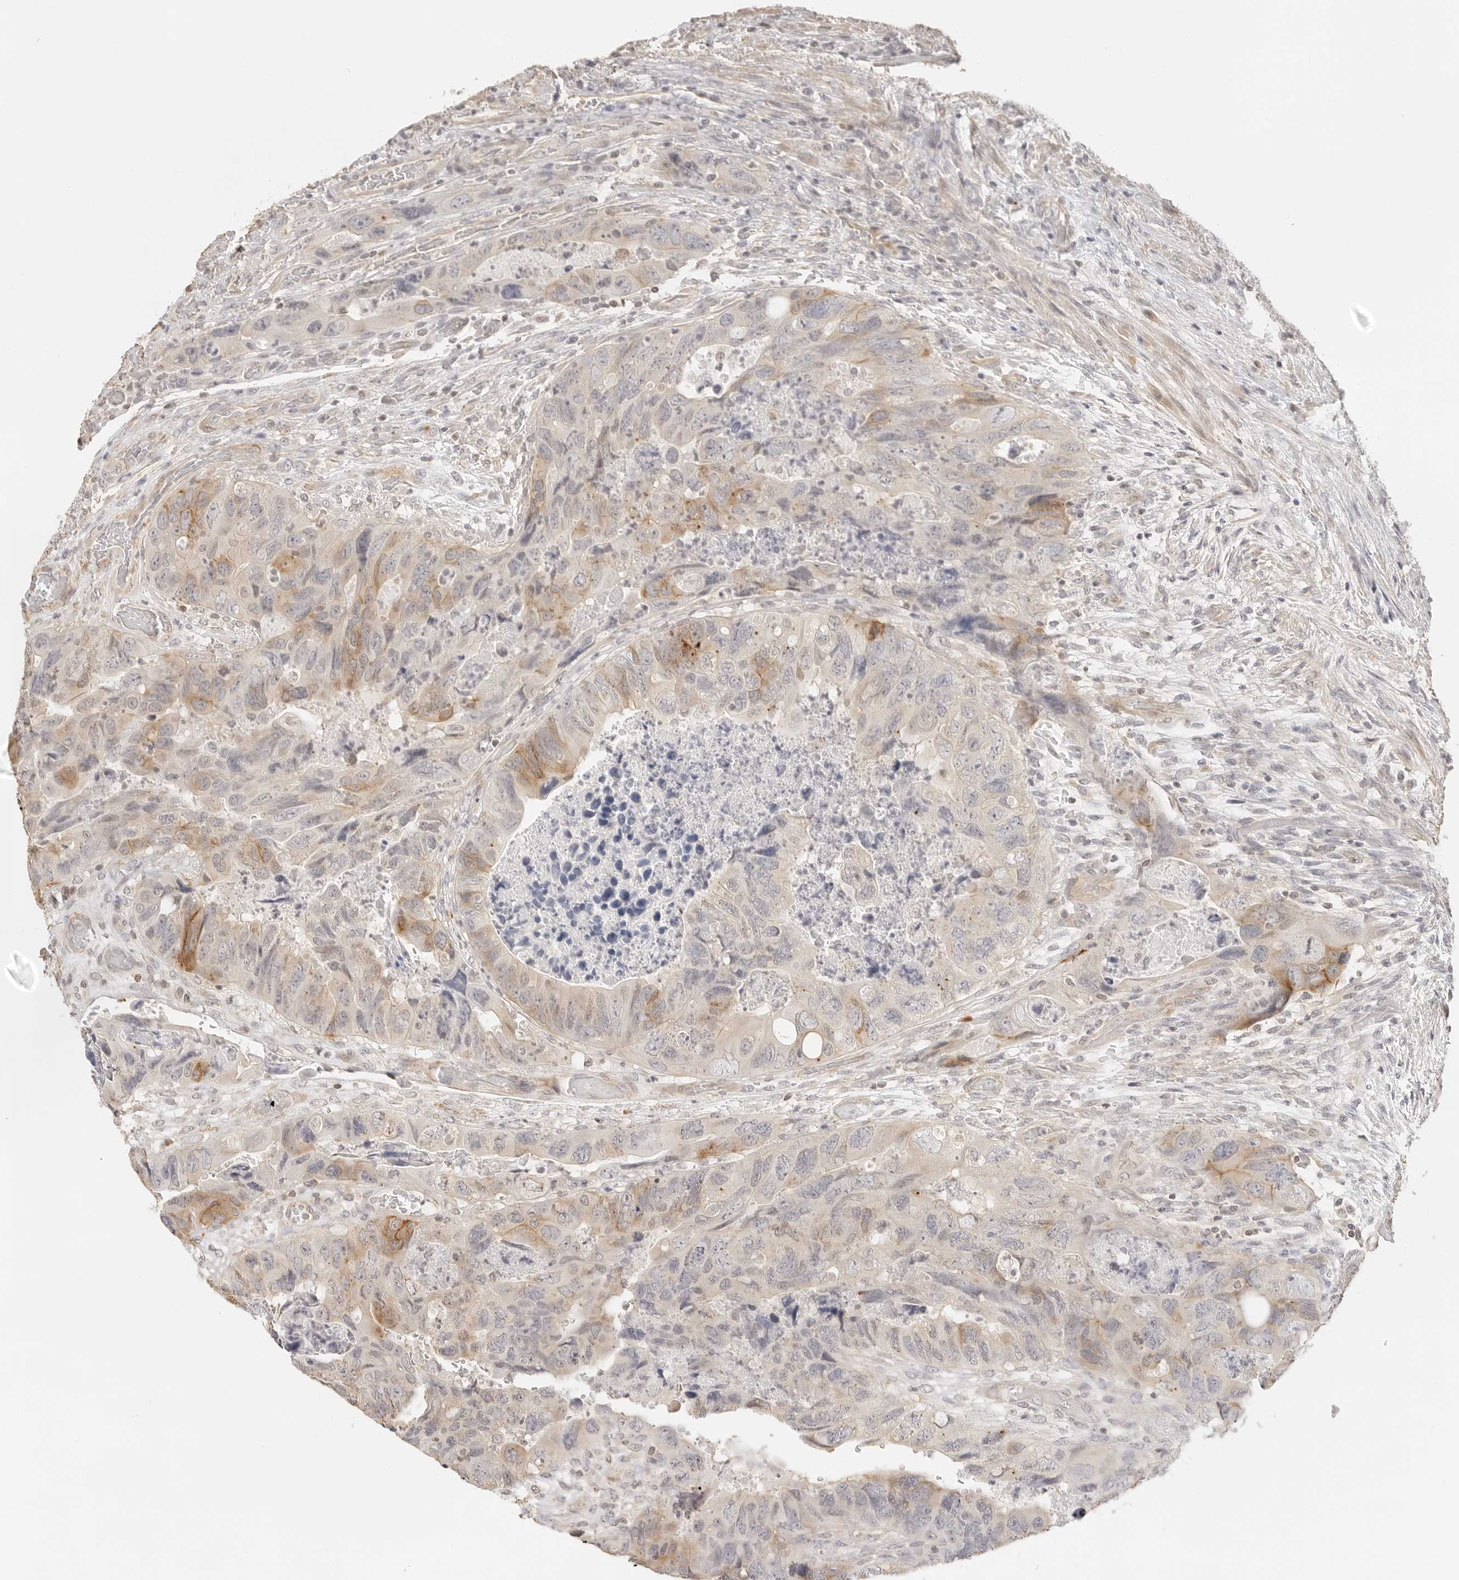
{"staining": {"intensity": "moderate", "quantity": "<25%", "location": "cytoplasmic/membranous"}, "tissue": "colorectal cancer", "cell_type": "Tumor cells", "image_type": "cancer", "snomed": [{"axis": "morphology", "description": "Adenocarcinoma, NOS"}, {"axis": "topography", "description": "Rectum"}], "caption": "Colorectal cancer (adenocarcinoma) stained with DAB (3,3'-diaminobenzidine) IHC shows low levels of moderate cytoplasmic/membranous staining in approximately <25% of tumor cells. (IHC, brightfield microscopy, high magnification).", "gene": "PCDH19", "patient": {"sex": "male", "age": 63}}